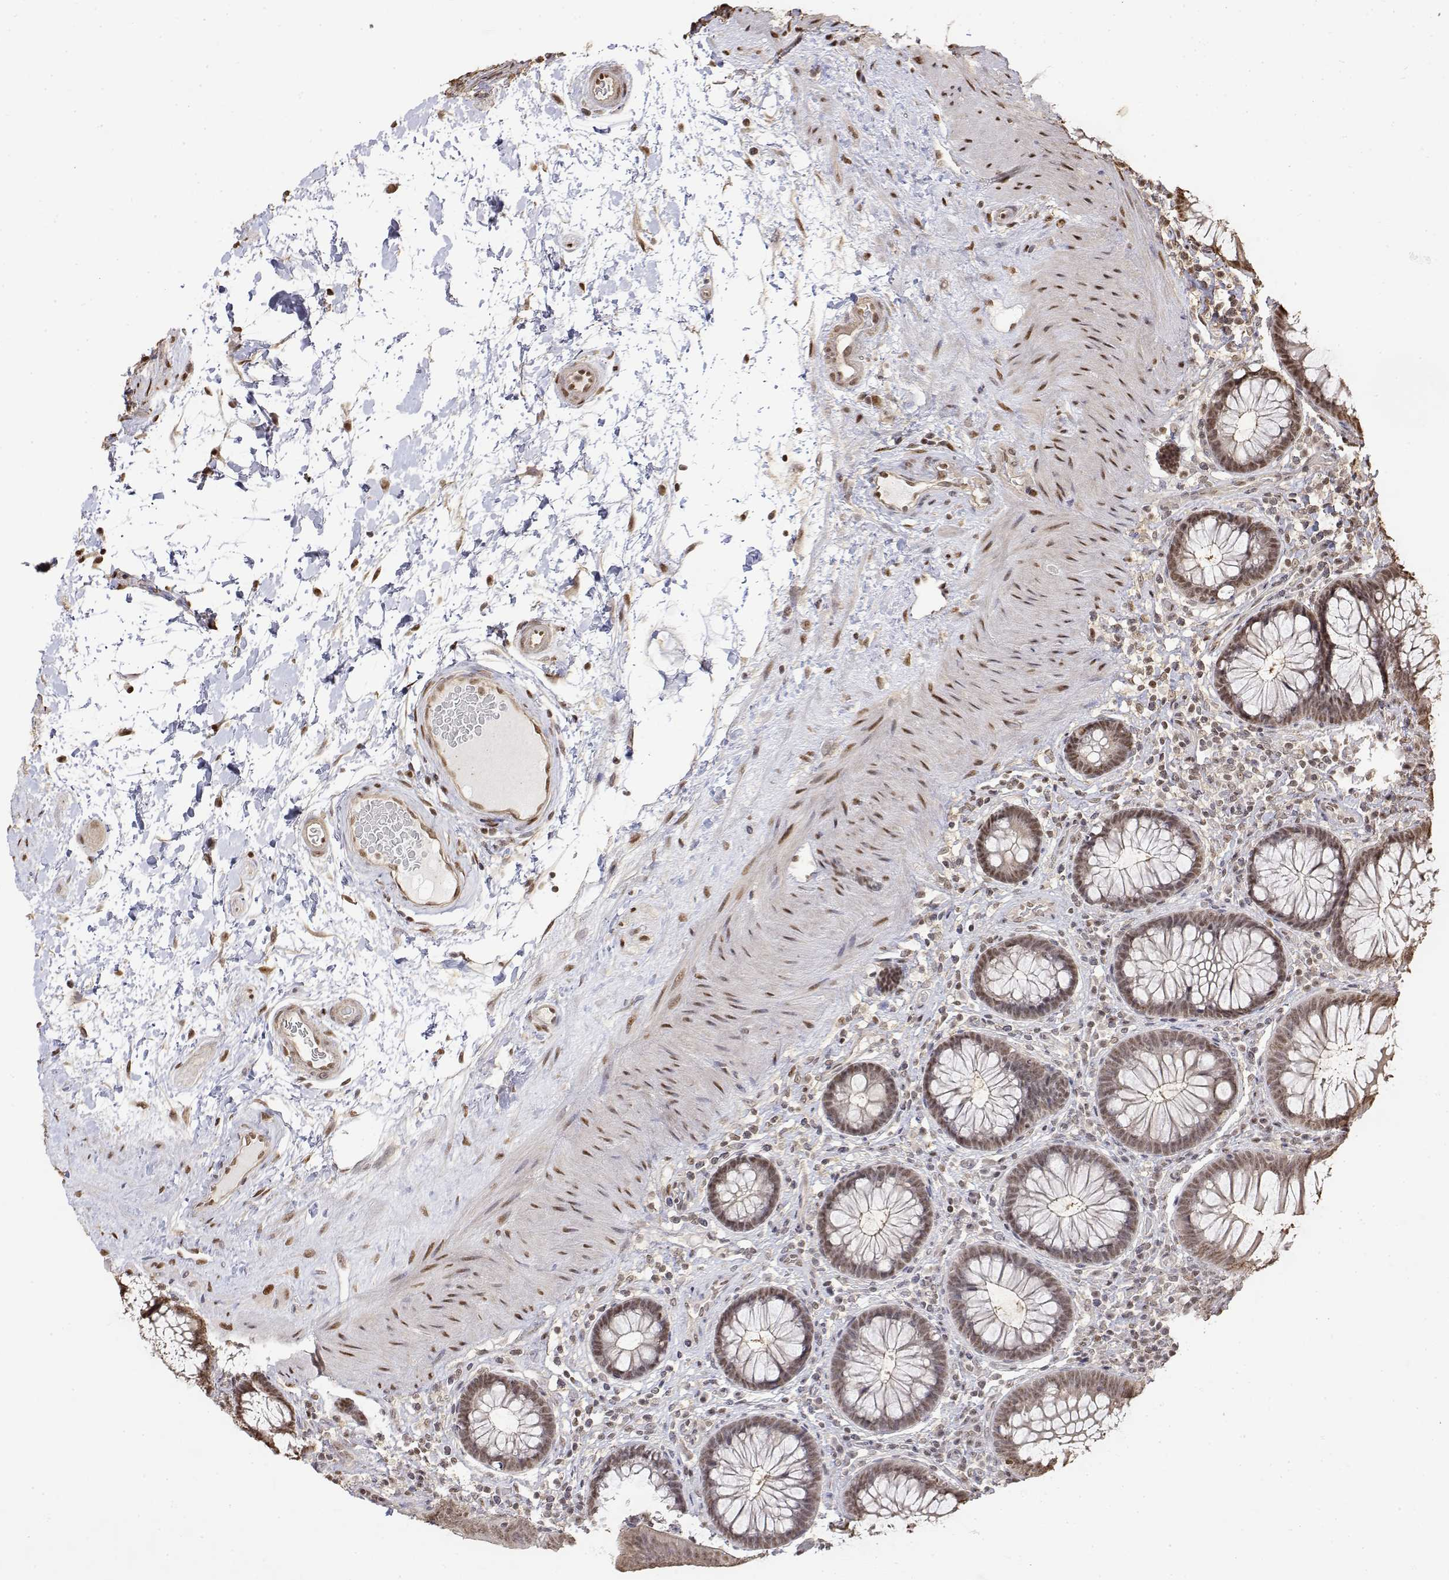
{"staining": {"intensity": "moderate", "quantity": ">75%", "location": "nuclear"}, "tissue": "colon", "cell_type": "Endothelial cells", "image_type": "normal", "snomed": [{"axis": "morphology", "description": "Normal tissue, NOS"}, {"axis": "morphology", "description": "Adenoma, NOS"}, {"axis": "topography", "description": "Soft tissue"}, {"axis": "topography", "description": "Colon"}], "caption": "About >75% of endothelial cells in benign colon exhibit moderate nuclear protein expression as visualized by brown immunohistochemical staining.", "gene": "TPI1", "patient": {"sex": "male", "age": 47}}